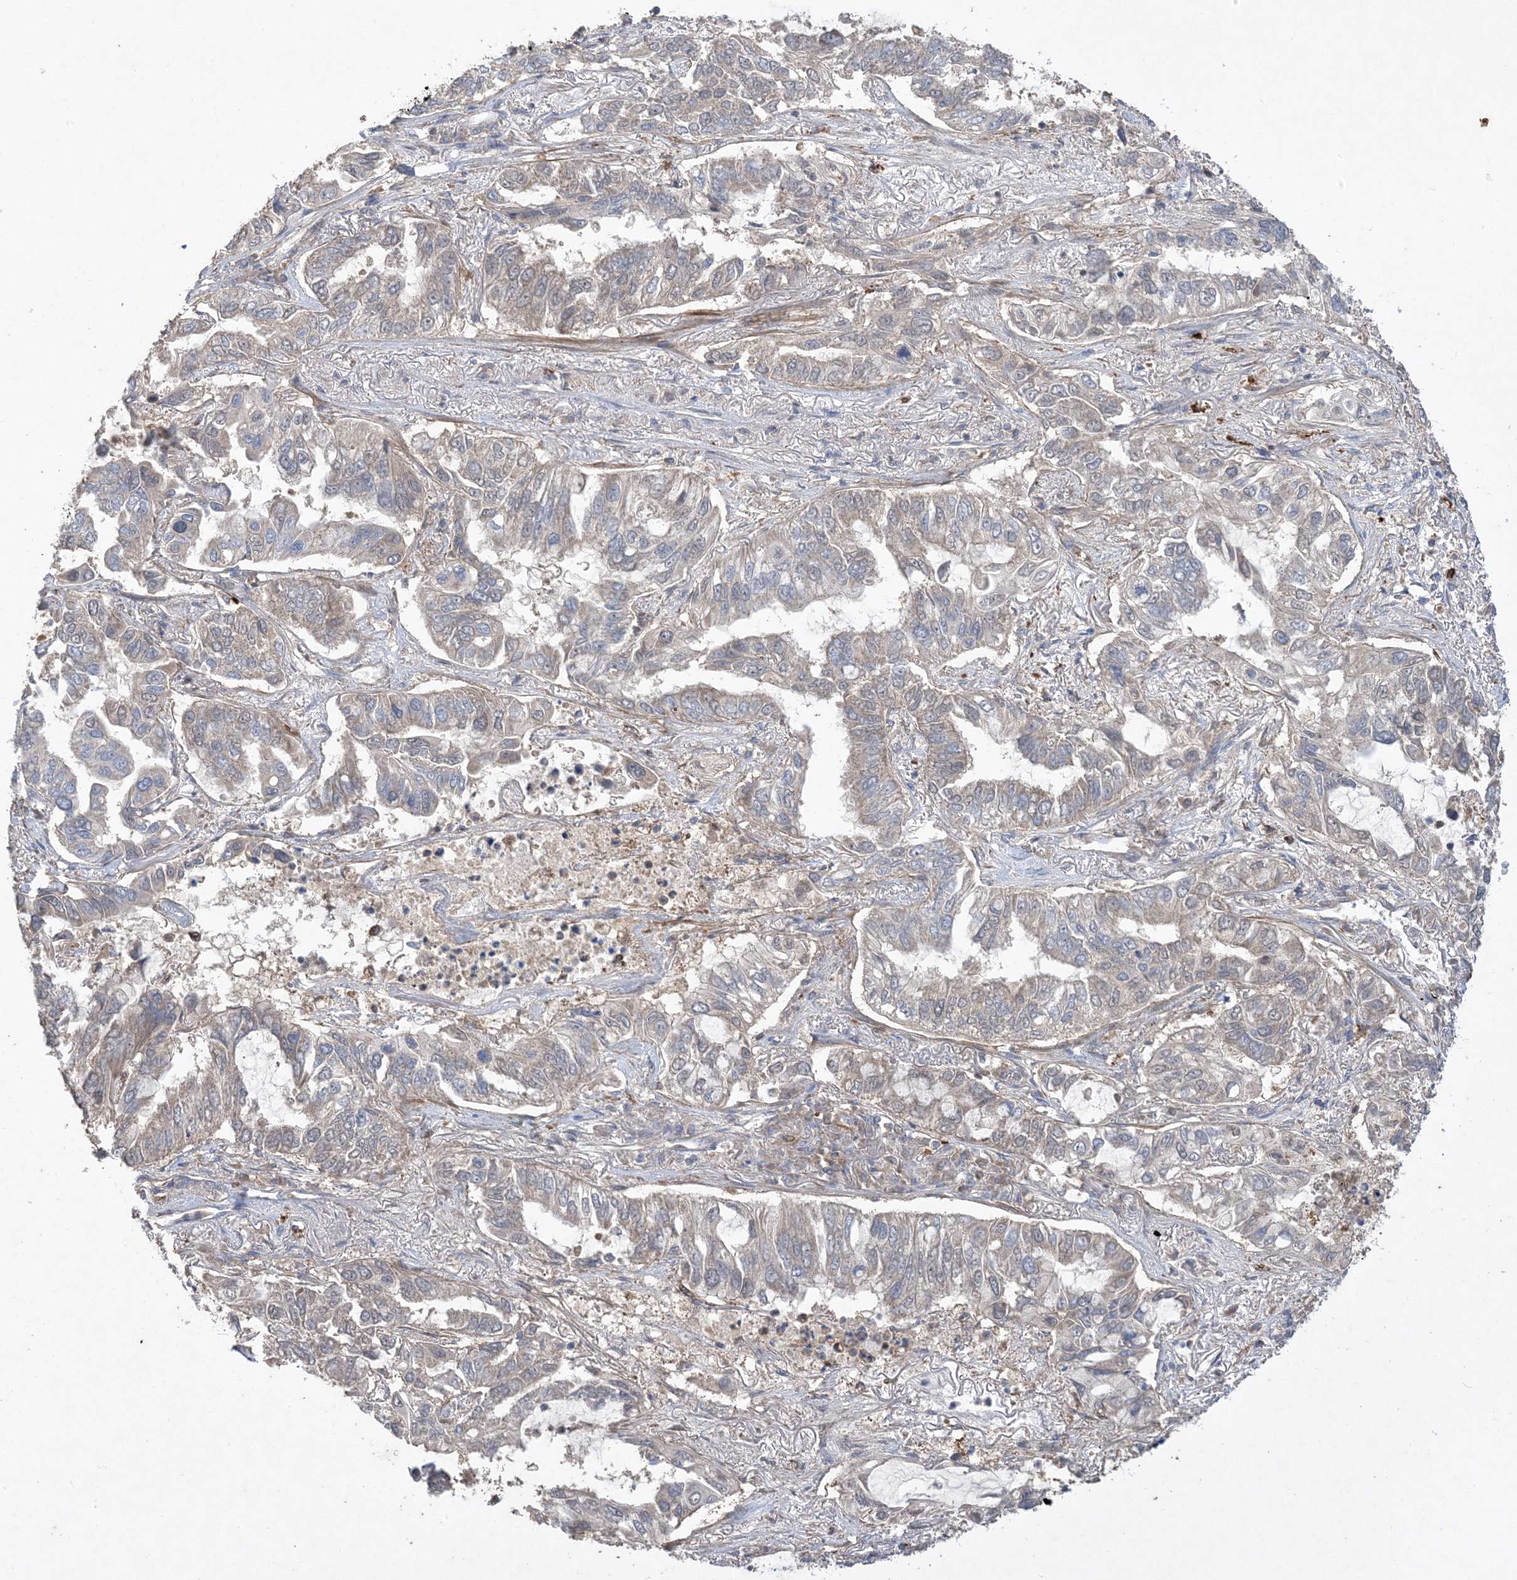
{"staining": {"intensity": "negative", "quantity": "none", "location": "none"}, "tissue": "lung cancer", "cell_type": "Tumor cells", "image_type": "cancer", "snomed": [{"axis": "morphology", "description": "Adenocarcinoma, NOS"}, {"axis": "topography", "description": "Lung"}], "caption": "DAB (3,3'-diaminobenzidine) immunohistochemical staining of human adenocarcinoma (lung) reveals no significant staining in tumor cells.", "gene": "MASP2", "patient": {"sex": "male", "age": 64}}